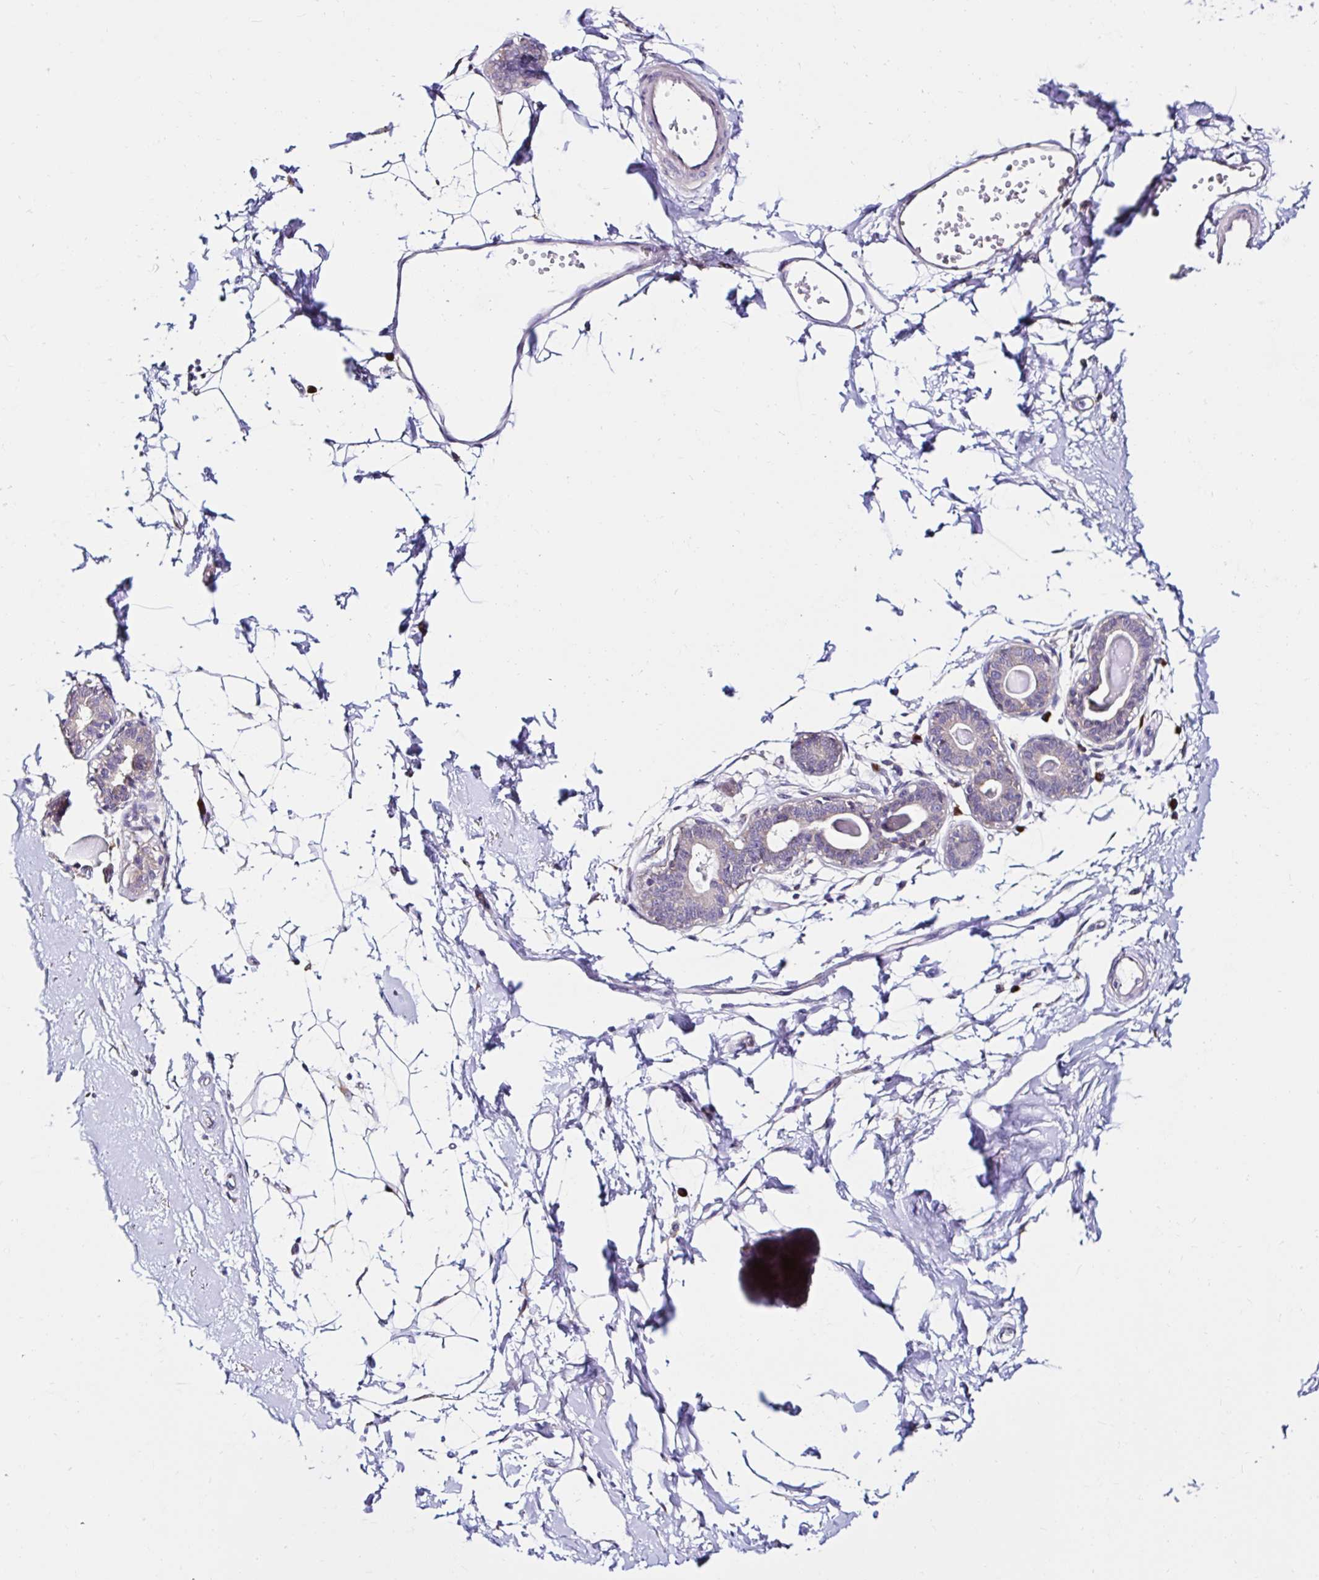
{"staining": {"intensity": "negative", "quantity": "none", "location": "none"}, "tissue": "breast", "cell_type": "Adipocytes", "image_type": "normal", "snomed": [{"axis": "morphology", "description": "Normal tissue, NOS"}, {"axis": "topography", "description": "Breast"}], "caption": "This is a image of IHC staining of benign breast, which shows no staining in adipocytes.", "gene": "VSIG2", "patient": {"sex": "female", "age": 45}}